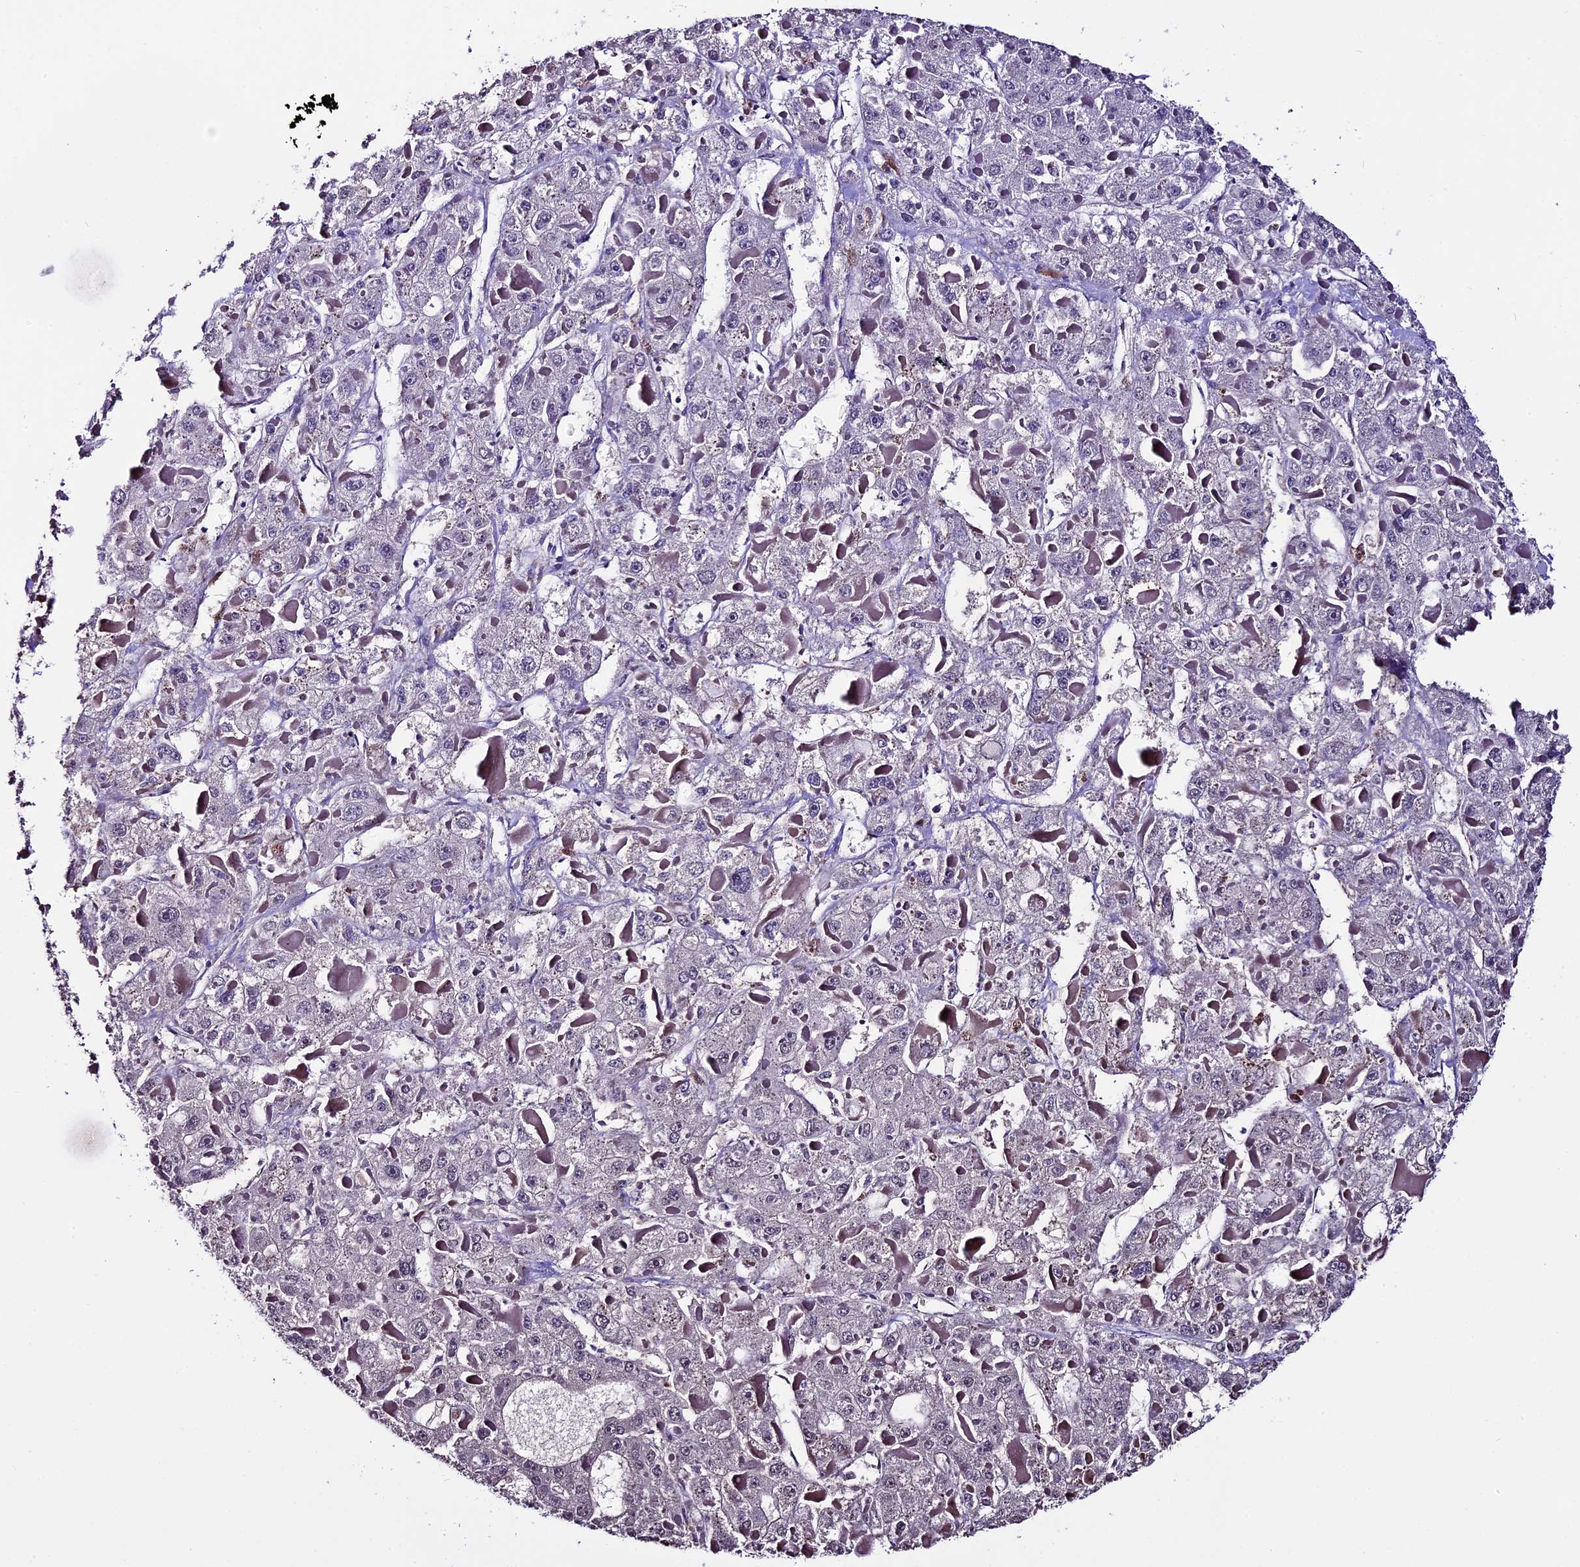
{"staining": {"intensity": "negative", "quantity": "none", "location": "none"}, "tissue": "liver cancer", "cell_type": "Tumor cells", "image_type": "cancer", "snomed": [{"axis": "morphology", "description": "Carcinoma, Hepatocellular, NOS"}, {"axis": "topography", "description": "Liver"}], "caption": "Immunohistochemistry image of liver hepatocellular carcinoma stained for a protein (brown), which reveals no positivity in tumor cells.", "gene": "TCP11L2", "patient": {"sex": "female", "age": 73}}